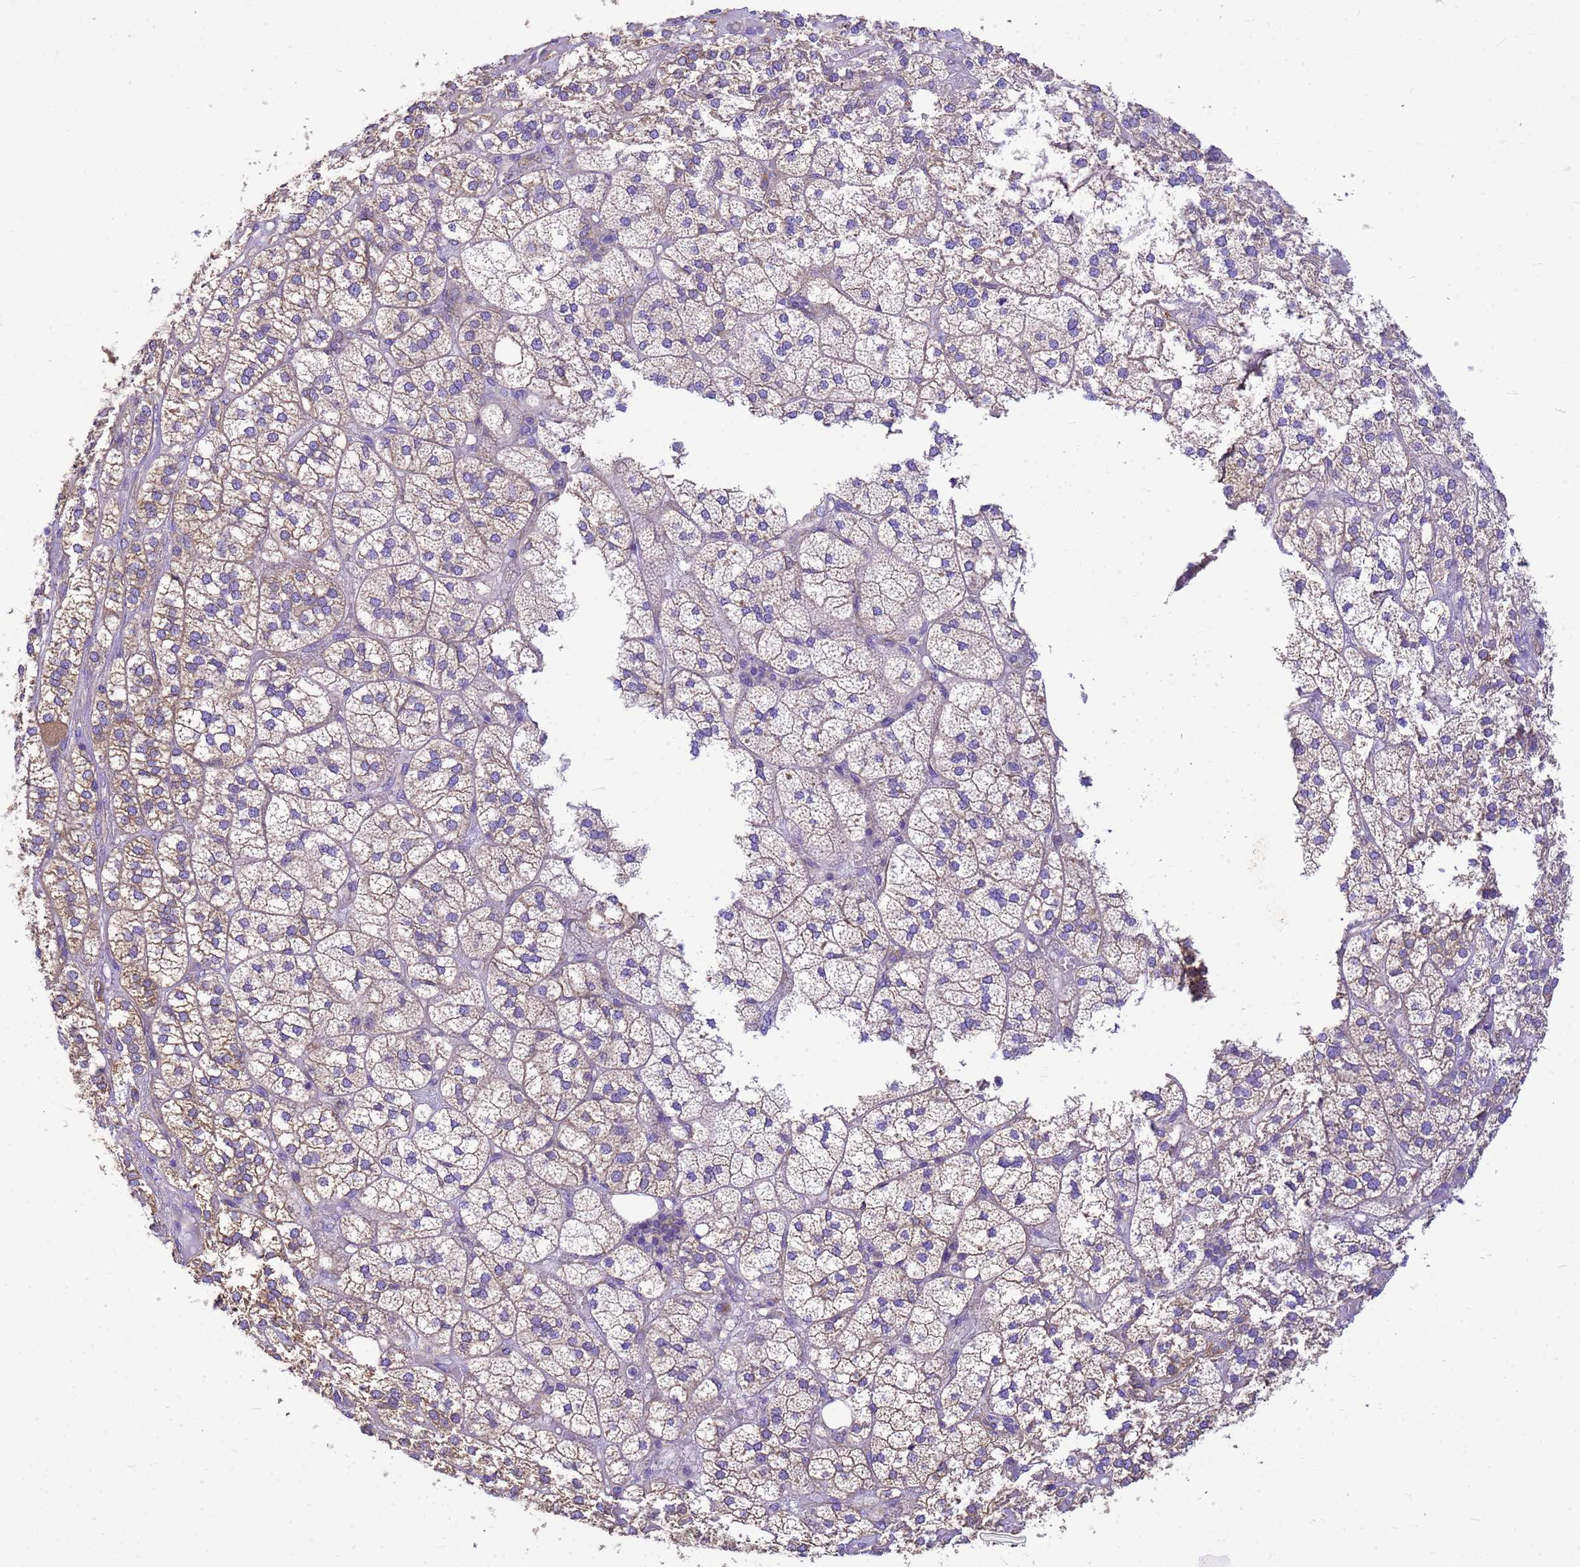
{"staining": {"intensity": "moderate", "quantity": "25%-75%", "location": "cytoplasmic/membranous"}, "tissue": "adrenal gland", "cell_type": "Glandular cells", "image_type": "normal", "snomed": [{"axis": "morphology", "description": "Normal tissue, NOS"}, {"axis": "topography", "description": "Adrenal gland"}], "caption": "Protein expression analysis of unremarkable human adrenal gland reveals moderate cytoplasmic/membranous staining in about 25%-75% of glandular cells.", "gene": "ENSG00000198211", "patient": {"sex": "female", "age": 61}}